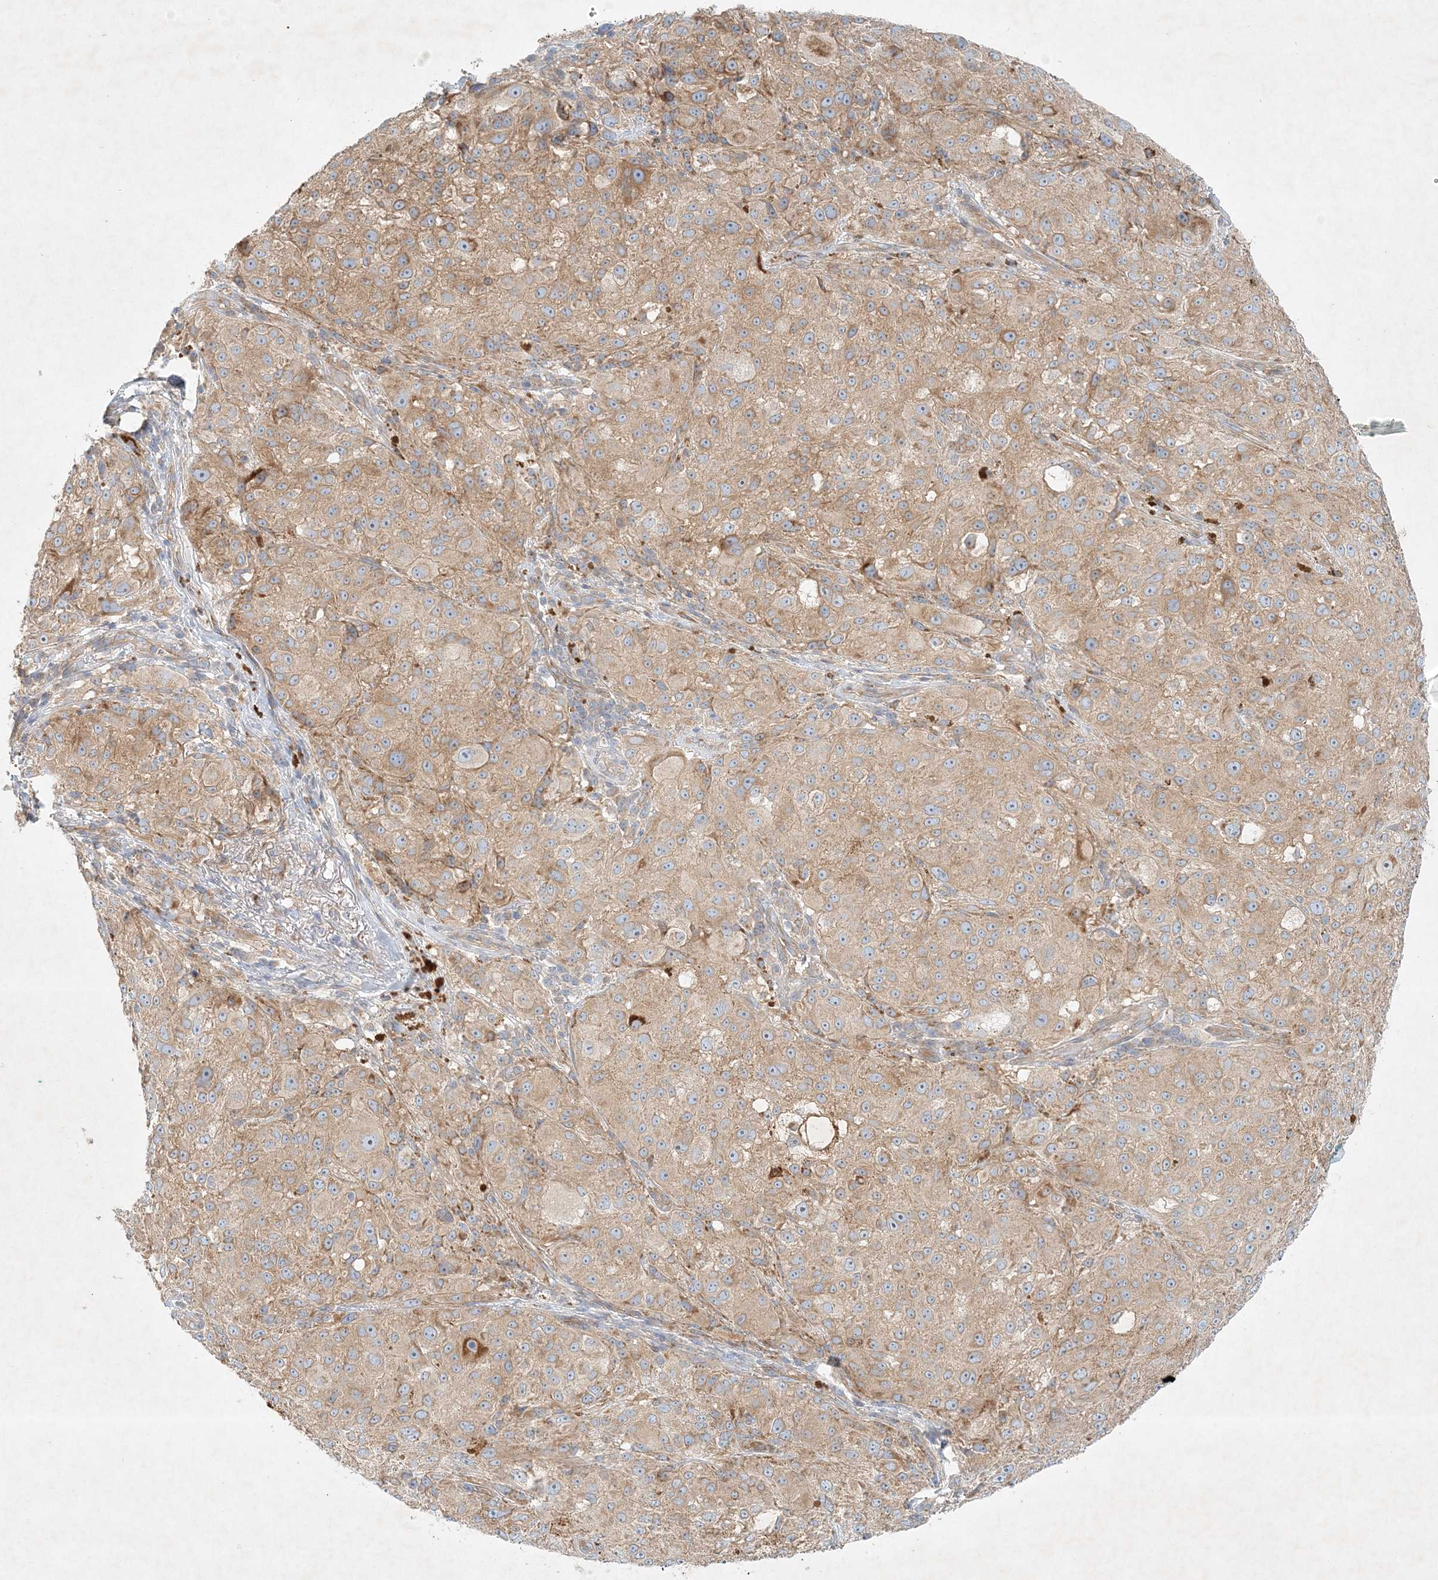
{"staining": {"intensity": "moderate", "quantity": ">75%", "location": "cytoplasmic/membranous"}, "tissue": "melanoma", "cell_type": "Tumor cells", "image_type": "cancer", "snomed": [{"axis": "morphology", "description": "Necrosis, NOS"}, {"axis": "morphology", "description": "Malignant melanoma, NOS"}, {"axis": "topography", "description": "Skin"}], "caption": "This is an image of immunohistochemistry staining of melanoma, which shows moderate expression in the cytoplasmic/membranous of tumor cells.", "gene": "STK11IP", "patient": {"sex": "female", "age": 87}}